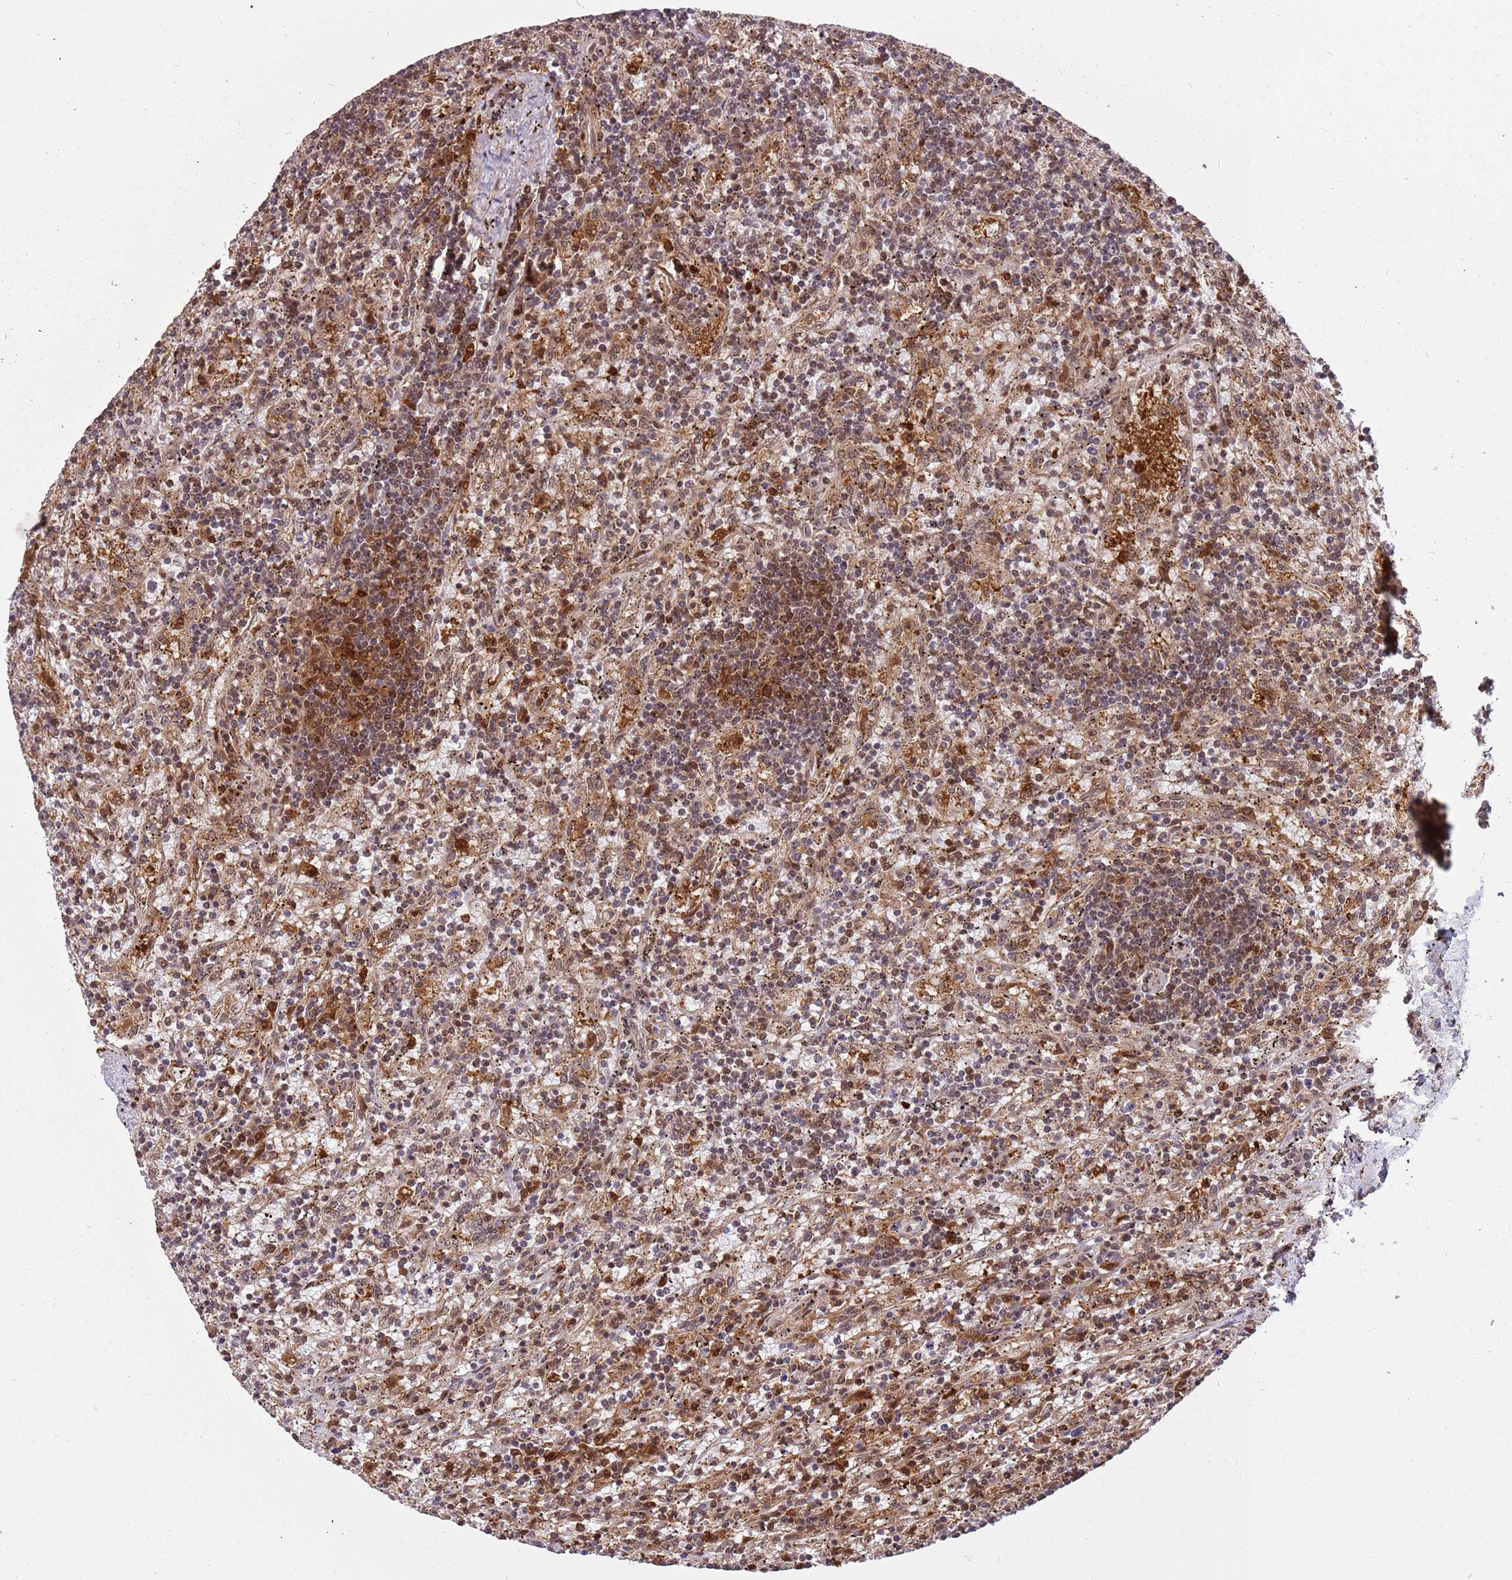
{"staining": {"intensity": "moderate", "quantity": "25%-75%", "location": "nuclear"}, "tissue": "lymphoma", "cell_type": "Tumor cells", "image_type": "cancer", "snomed": [{"axis": "morphology", "description": "Malignant lymphoma, non-Hodgkin's type, Low grade"}, {"axis": "topography", "description": "Spleen"}], "caption": "Immunohistochemical staining of human lymphoma demonstrates medium levels of moderate nuclear staining in approximately 25%-75% of tumor cells. (DAB (3,3'-diaminobenzidine) IHC with brightfield microscopy, high magnification).", "gene": "GBP2", "patient": {"sex": "male", "age": 76}}